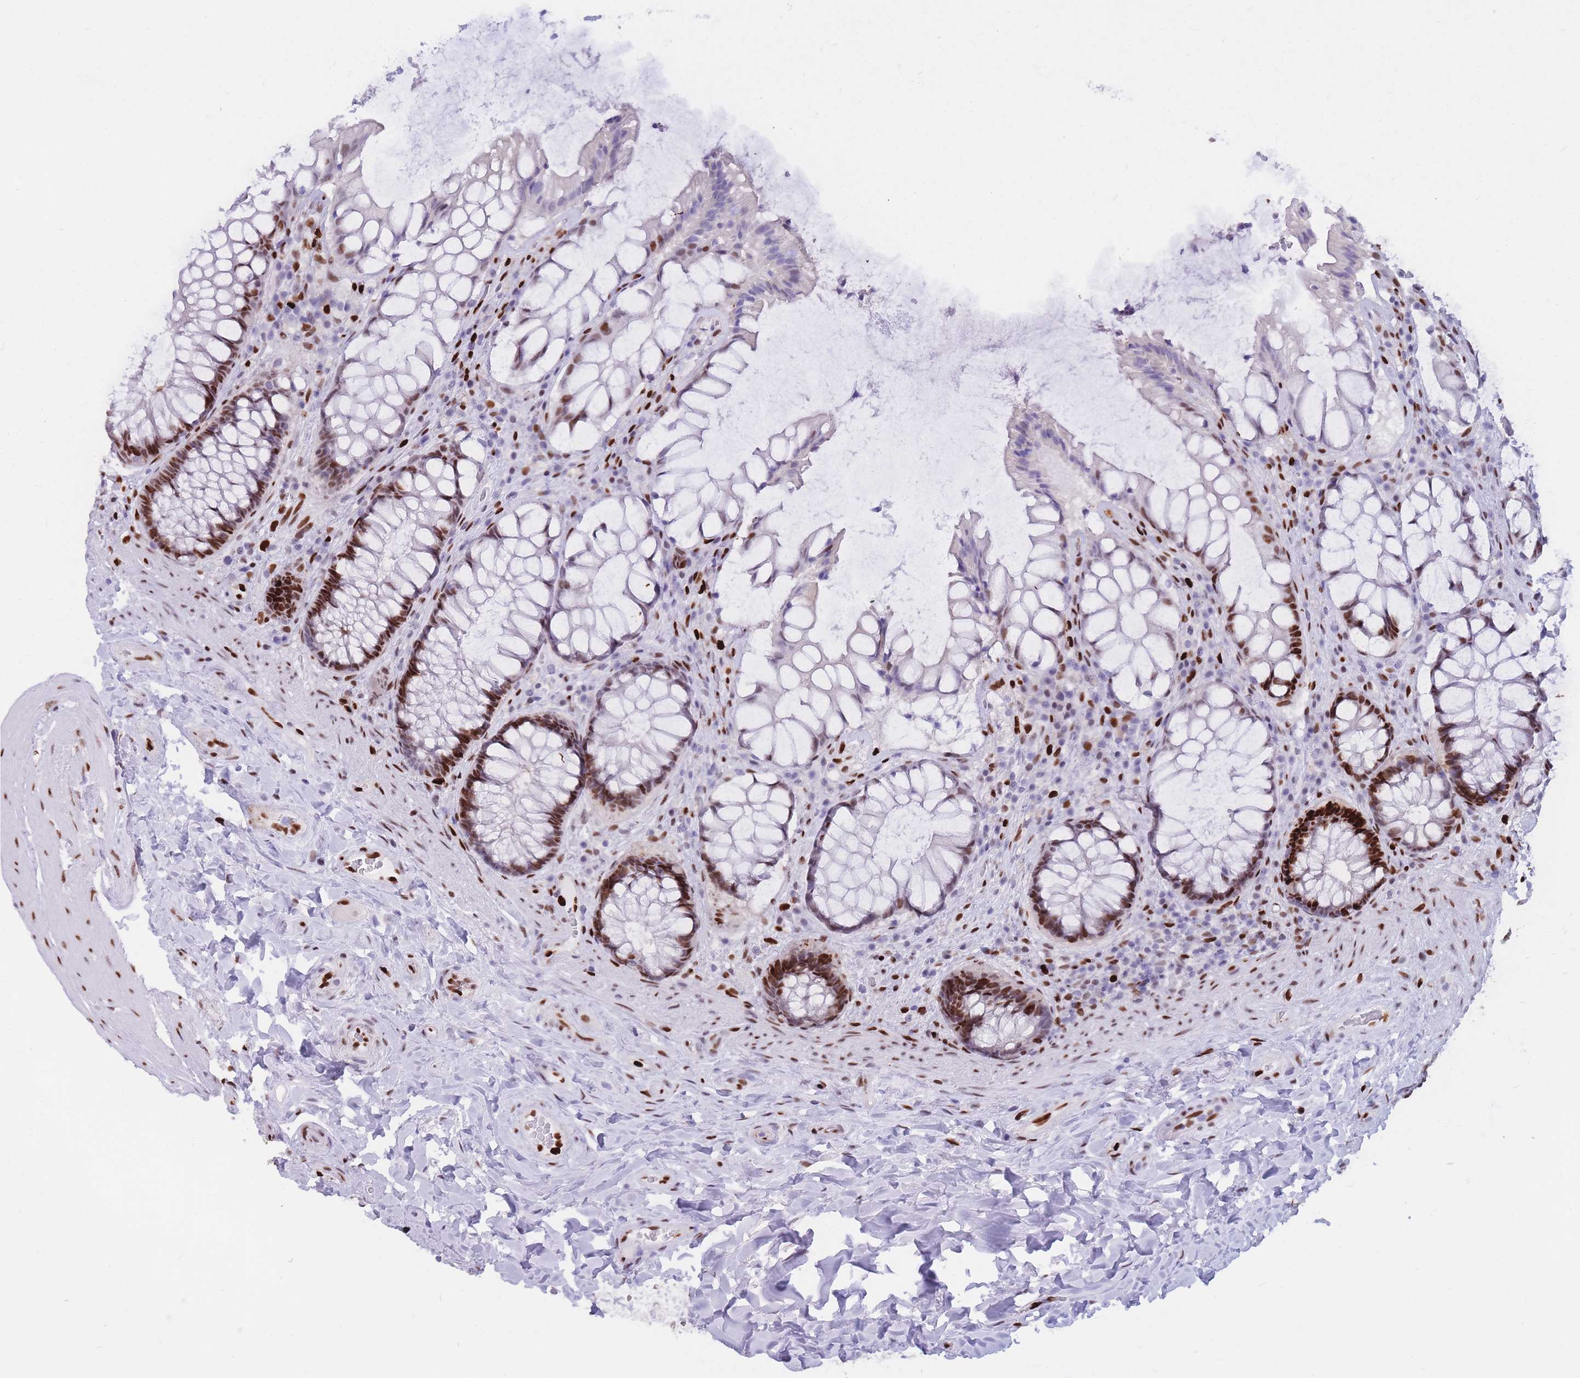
{"staining": {"intensity": "strong", "quantity": "25%-75%", "location": "nuclear"}, "tissue": "rectum", "cell_type": "Glandular cells", "image_type": "normal", "snomed": [{"axis": "morphology", "description": "Normal tissue, NOS"}, {"axis": "topography", "description": "Rectum"}], "caption": "Rectum stained for a protein (brown) demonstrates strong nuclear positive expression in about 25%-75% of glandular cells.", "gene": "NASP", "patient": {"sex": "female", "age": 58}}